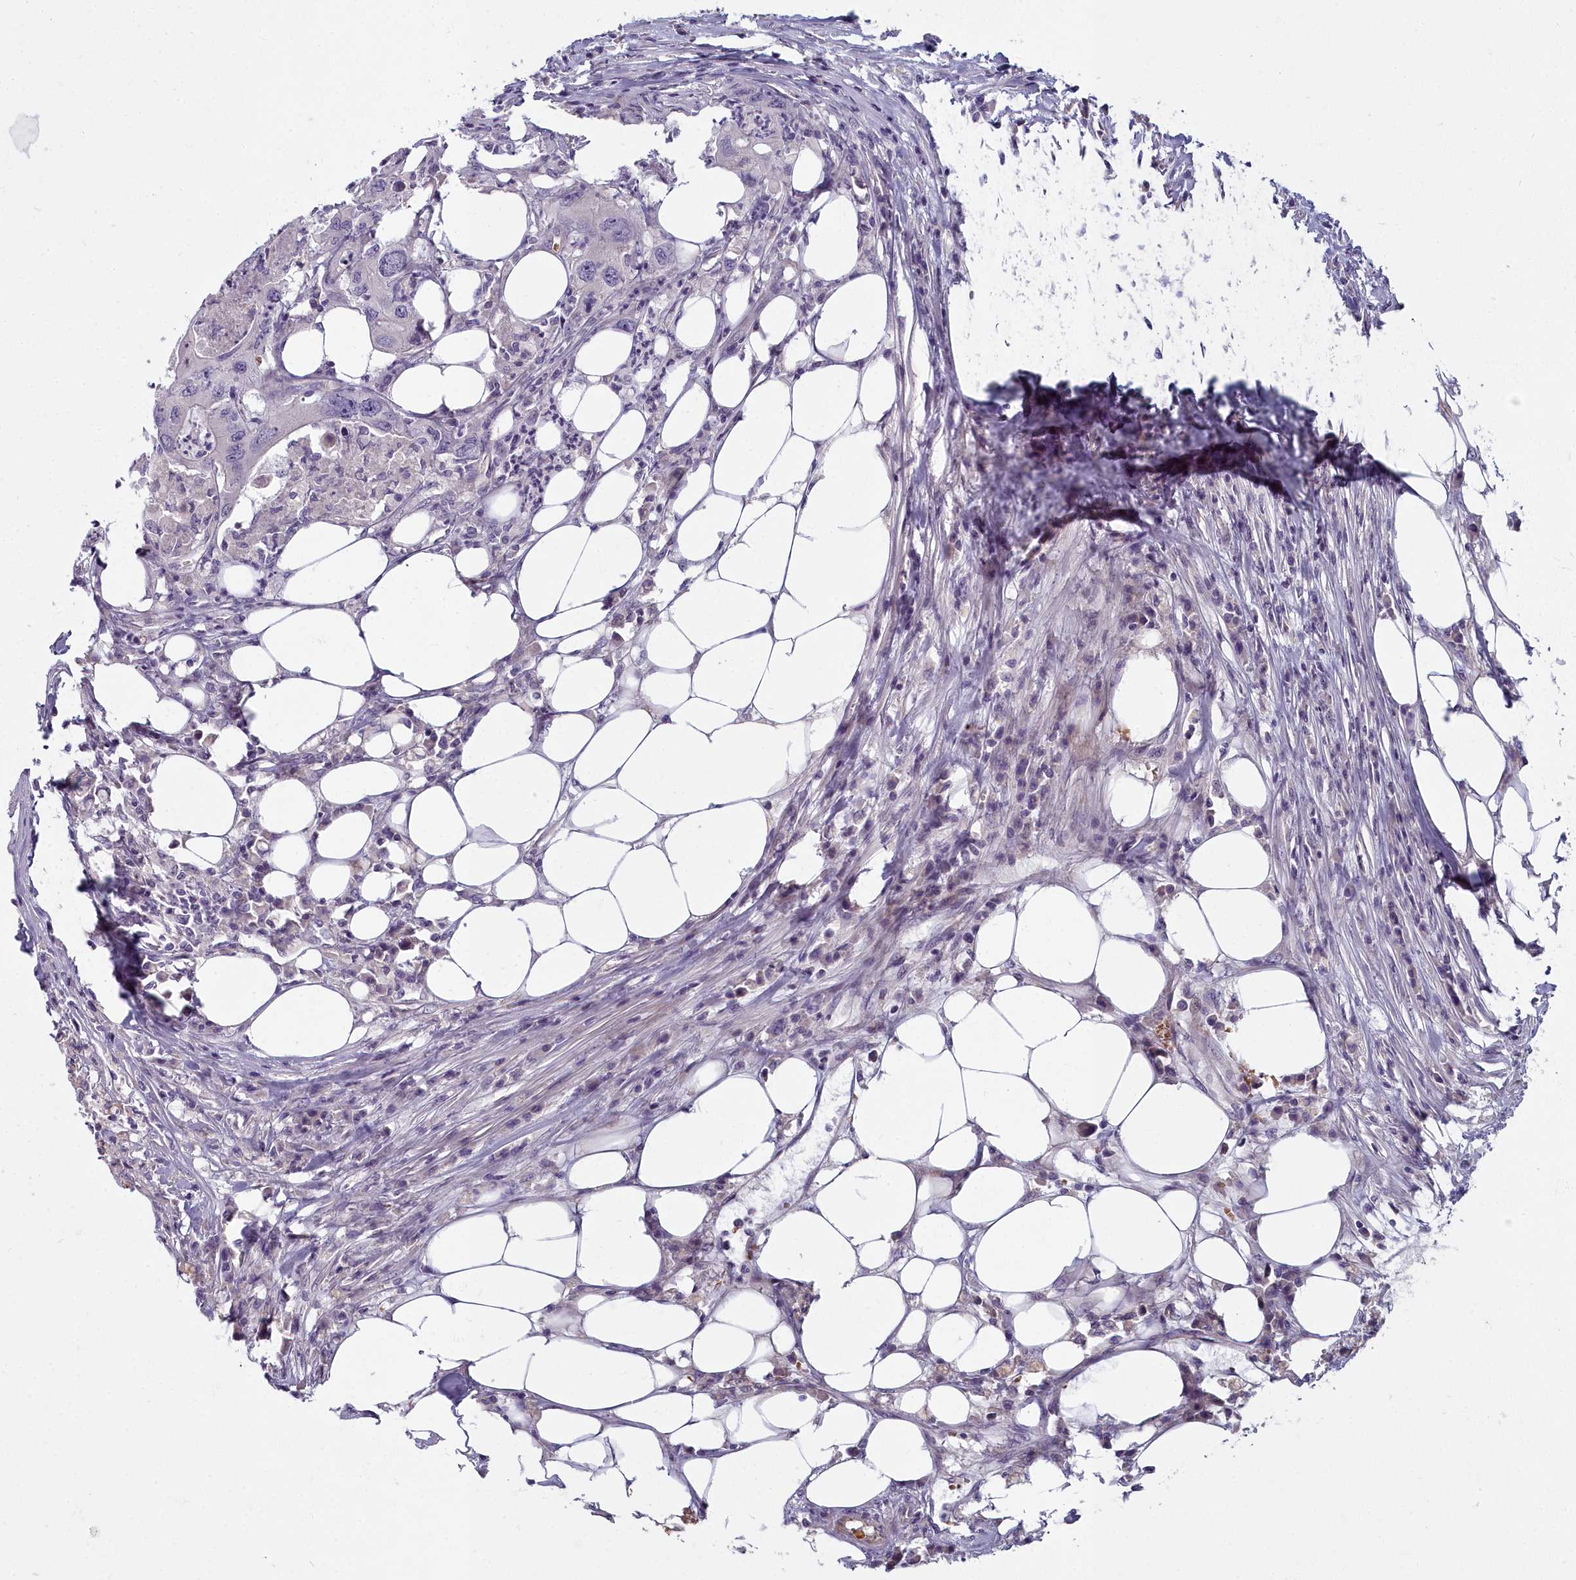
{"staining": {"intensity": "negative", "quantity": "none", "location": "none"}, "tissue": "colorectal cancer", "cell_type": "Tumor cells", "image_type": "cancer", "snomed": [{"axis": "morphology", "description": "Adenocarcinoma, NOS"}, {"axis": "topography", "description": "Colon"}], "caption": "Immunohistochemical staining of colorectal adenocarcinoma exhibits no significant staining in tumor cells.", "gene": "ARL15", "patient": {"sex": "male", "age": 71}}